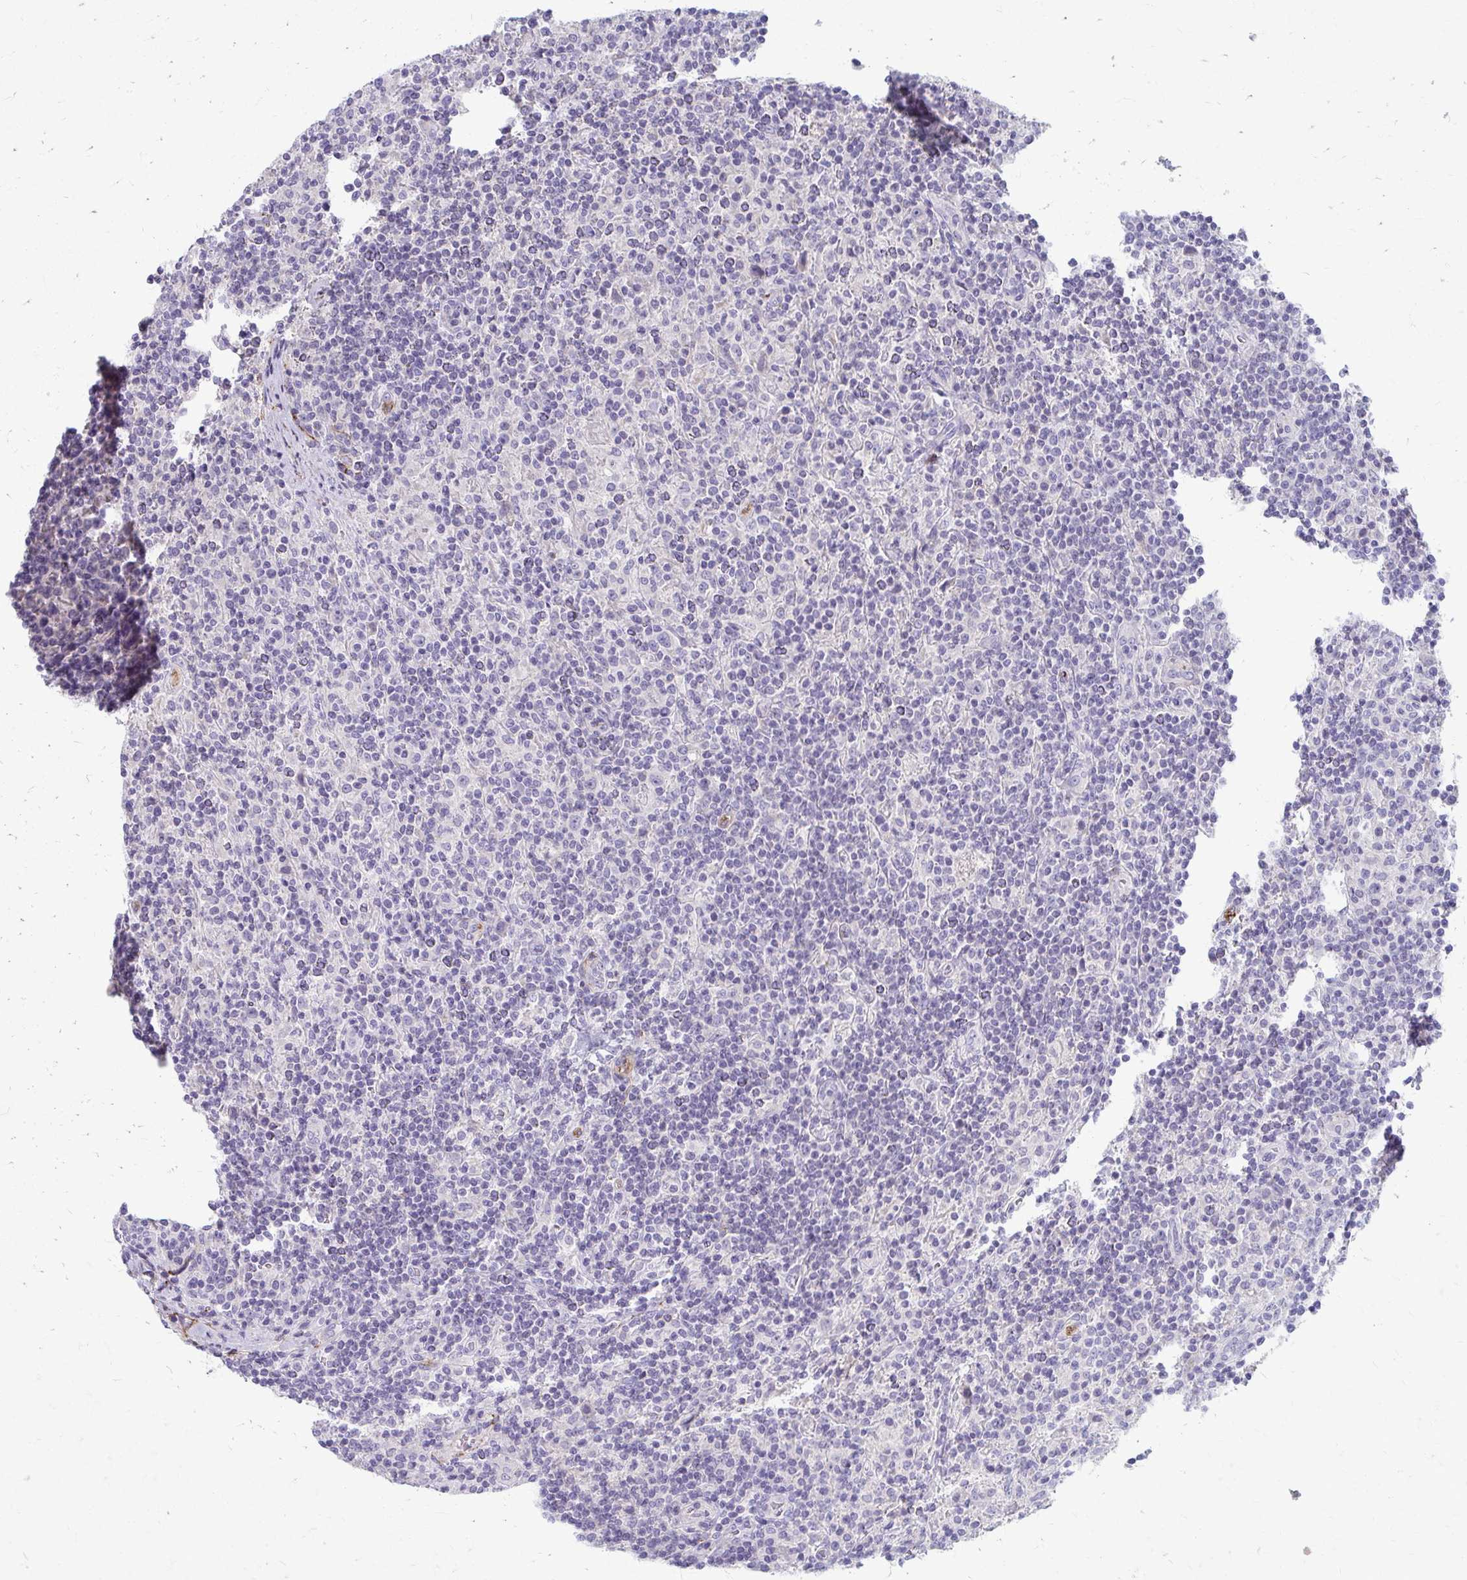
{"staining": {"intensity": "negative", "quantity": "none", "location": "none"}, "tissue": "lymphoma", "cell_type": "Tumor cells", "image_type": "cancer", "snomed": [{"axis": "morphology", "description": "Hodgkin's disease, NOS"}, {"axis": "topography", "description": "Lymph node"}], "caption": "Immunohistochemical staining of Hodgkin's disease shows no significant staining in tumor cells.", "gene": "ADIPOQ", "patient": {"sex": "male", "age": 70}}